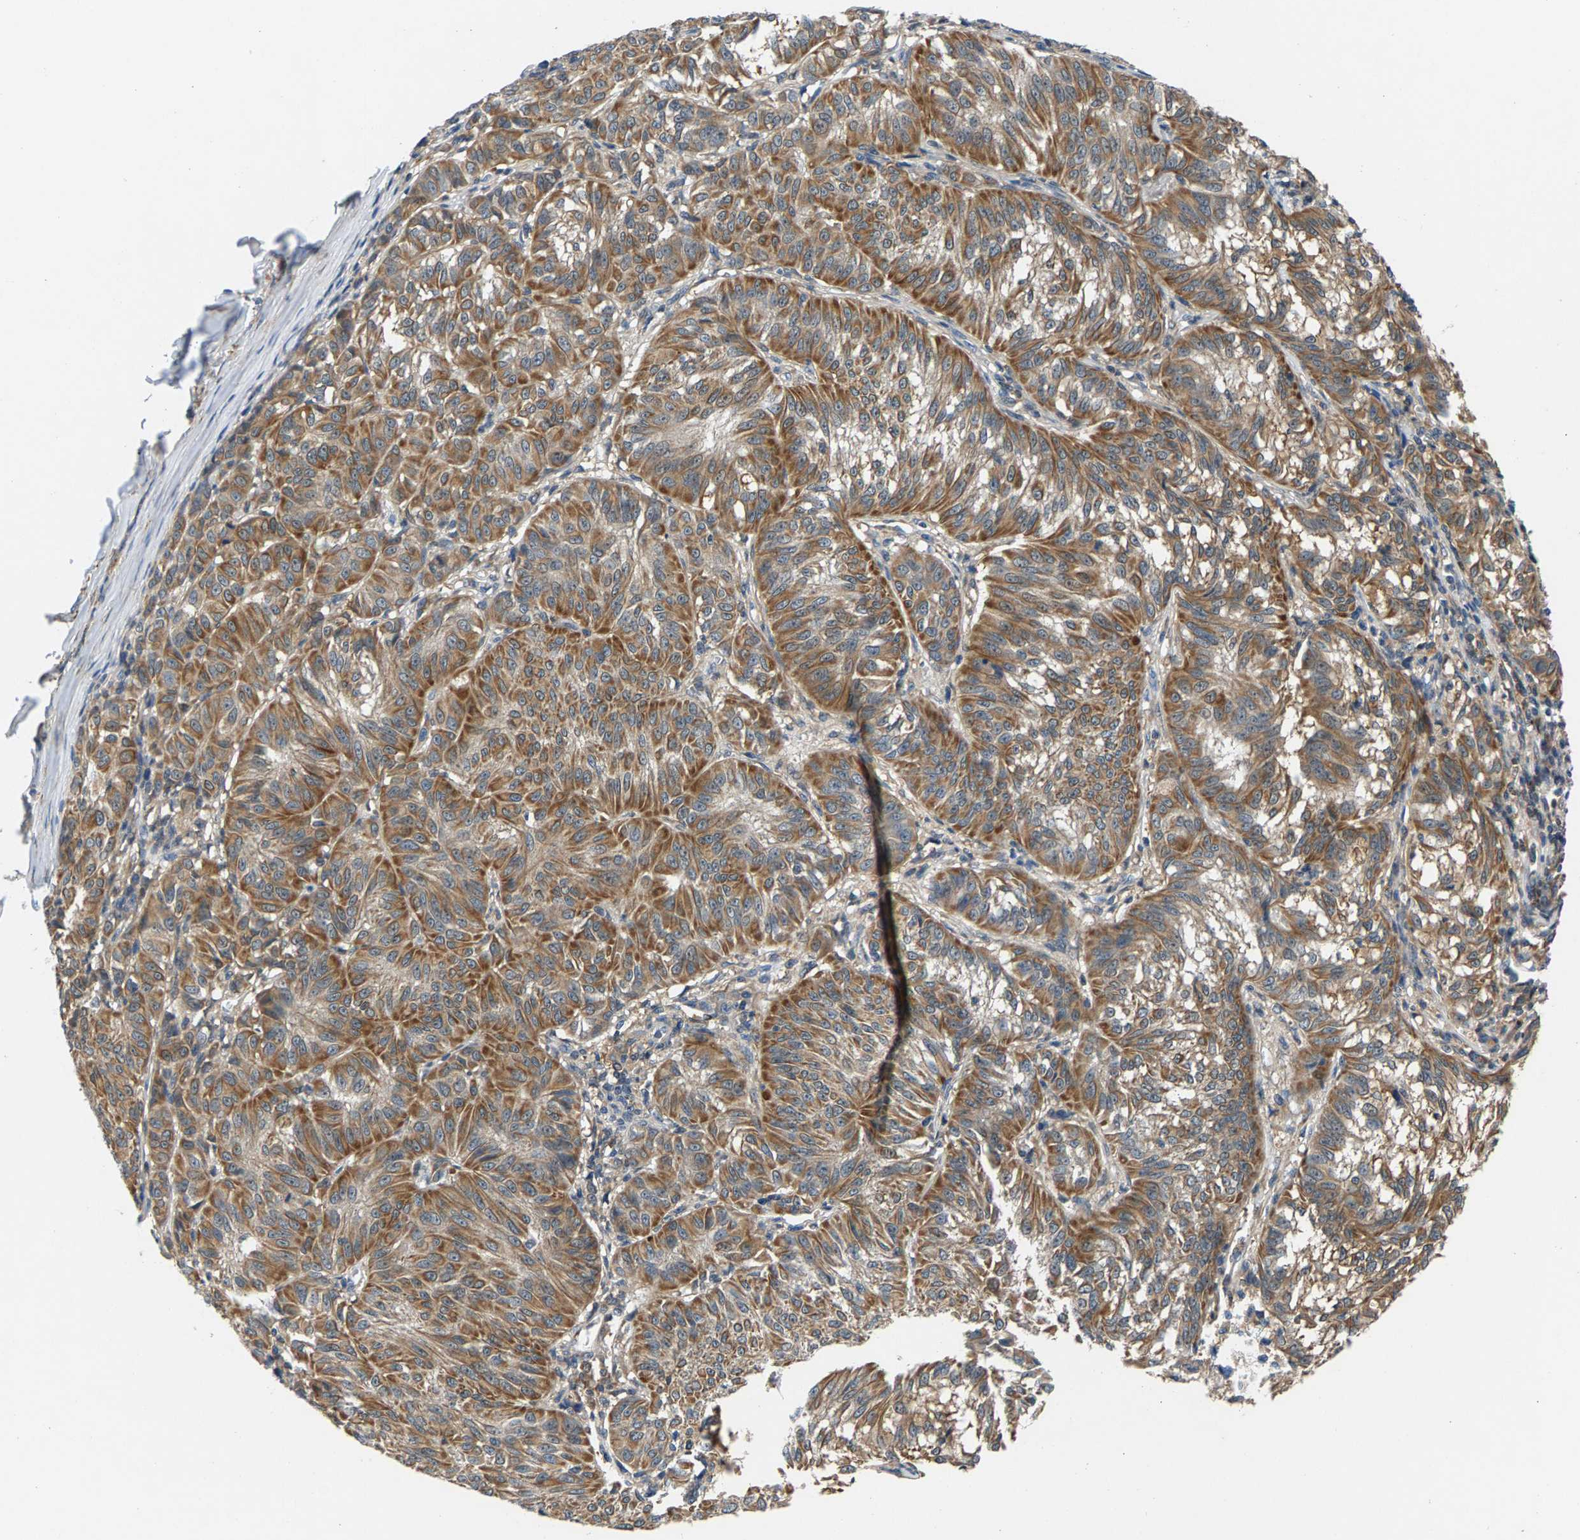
{"staining": {"intensity": "moderate", "quantity": ">75%", "location": "cytoplasmic/membranous"}, "tissue": "melanoma", "cell_type": "Tumor cells", "image_type": "cancer", "snomed": [{"axis": "morphology", "description": "Malignant melanoma, NOS"}, {"axis": "topography", "description": "Skin"}], "caption": "Melanoma tissue exhibits moderate cytoplasmic/membranous expression in approximately >75% of tumor cells, visualized by immunohistochemistry. (Stains: DAB (3,3'-diaminobenzidine) in brown, nuclei in blue, Microscopy: brightfield microscopy at high magnification).", "gene": "NT5C", "patient": {"sex": "female", "age": 72}}